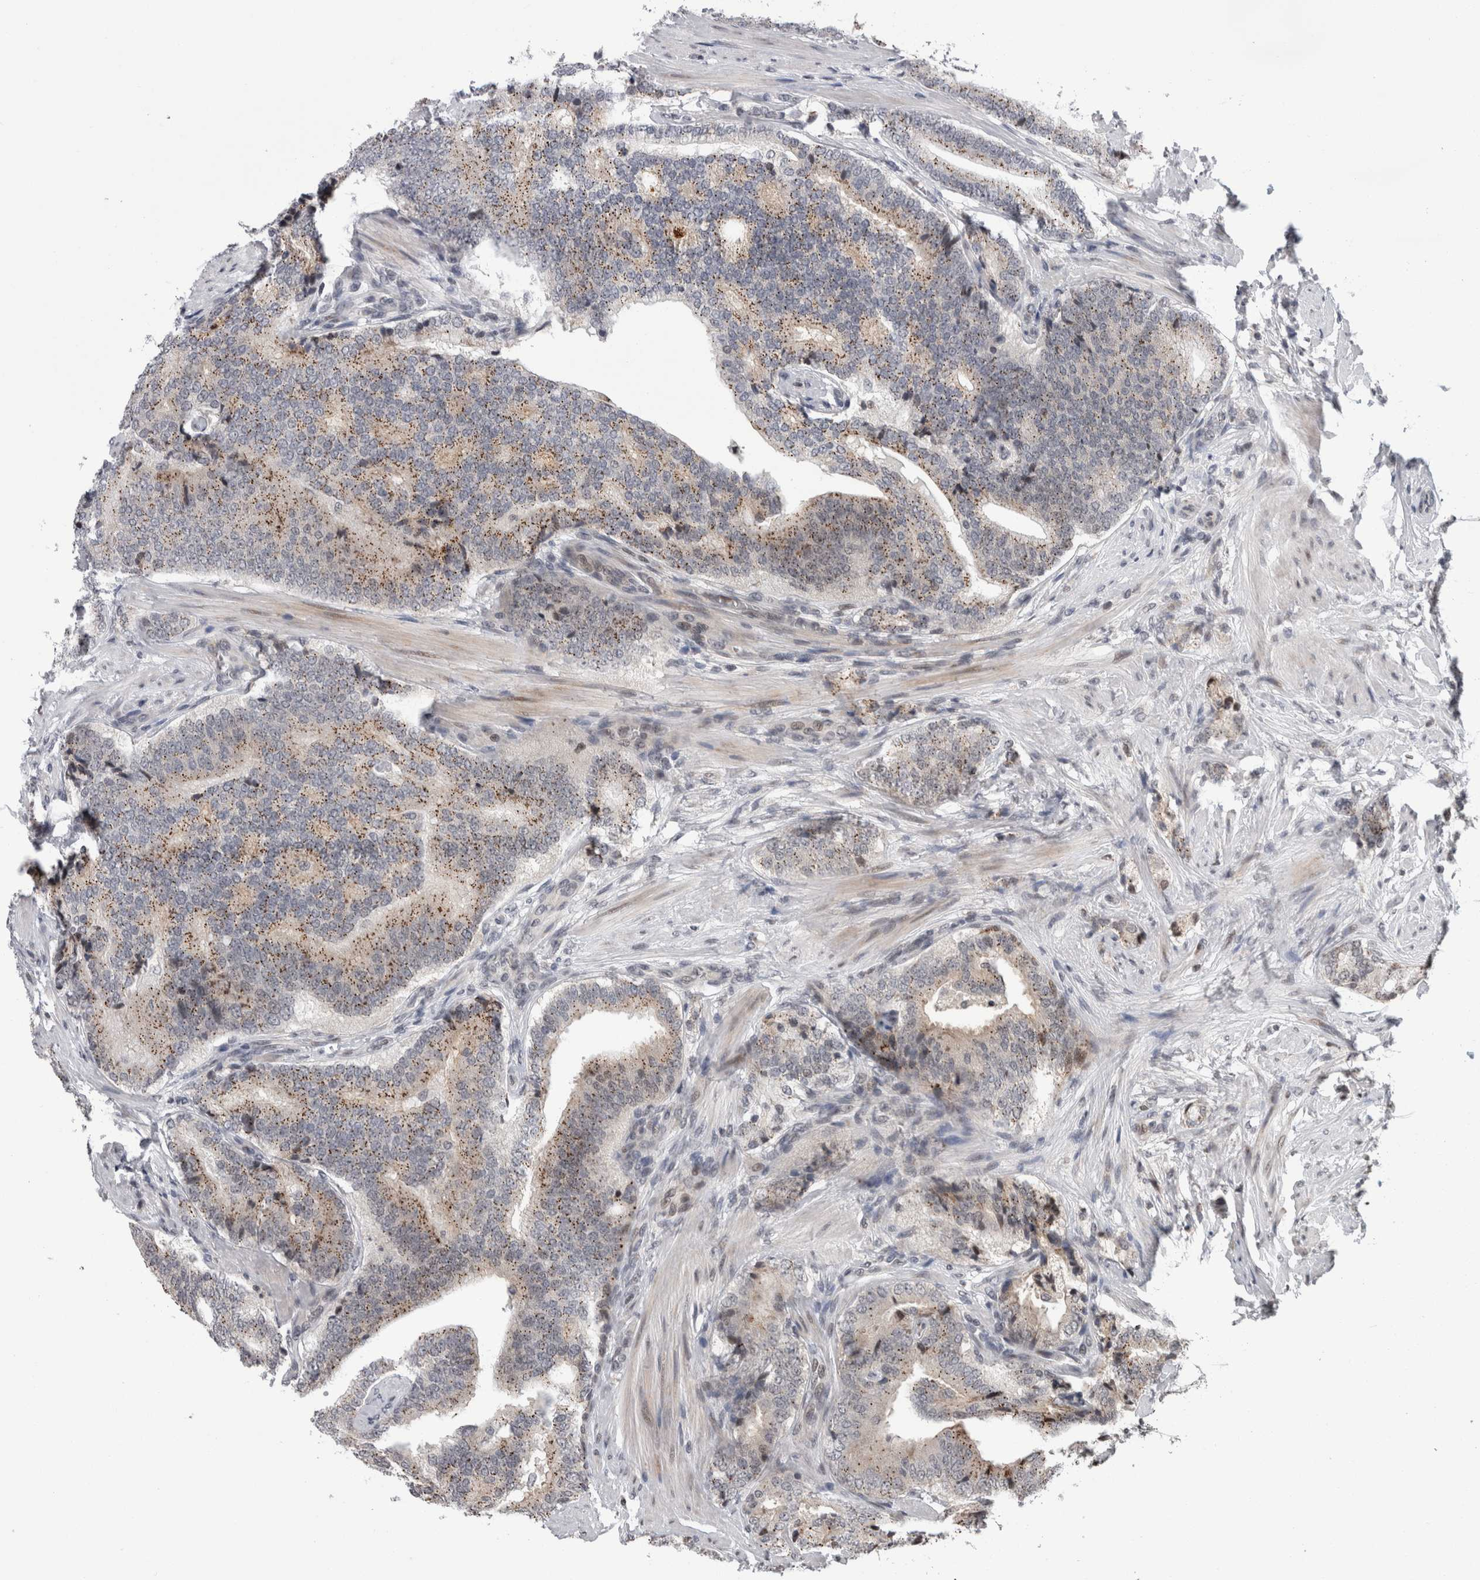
{"staining": {"intensity": "moderate", "quantity": "<25%", "location": "cytoplasmic/membranous"}, "tissue": "prostate cancer", "cell_type": "Tumor cells", "image_type": "cancer", "snomed": [{"axis": "morphology", "description": "Adenocarcinoma, High grade"}, {"axis": "topography", "description": "Prostate"}], "caption": "Prostate high-grade adenocarcinoma stained with a protein marker exhibits moderate staining in tumor cells.", "gene": "ZBTB11", "patient": {"sex": "male", "age": 55}}